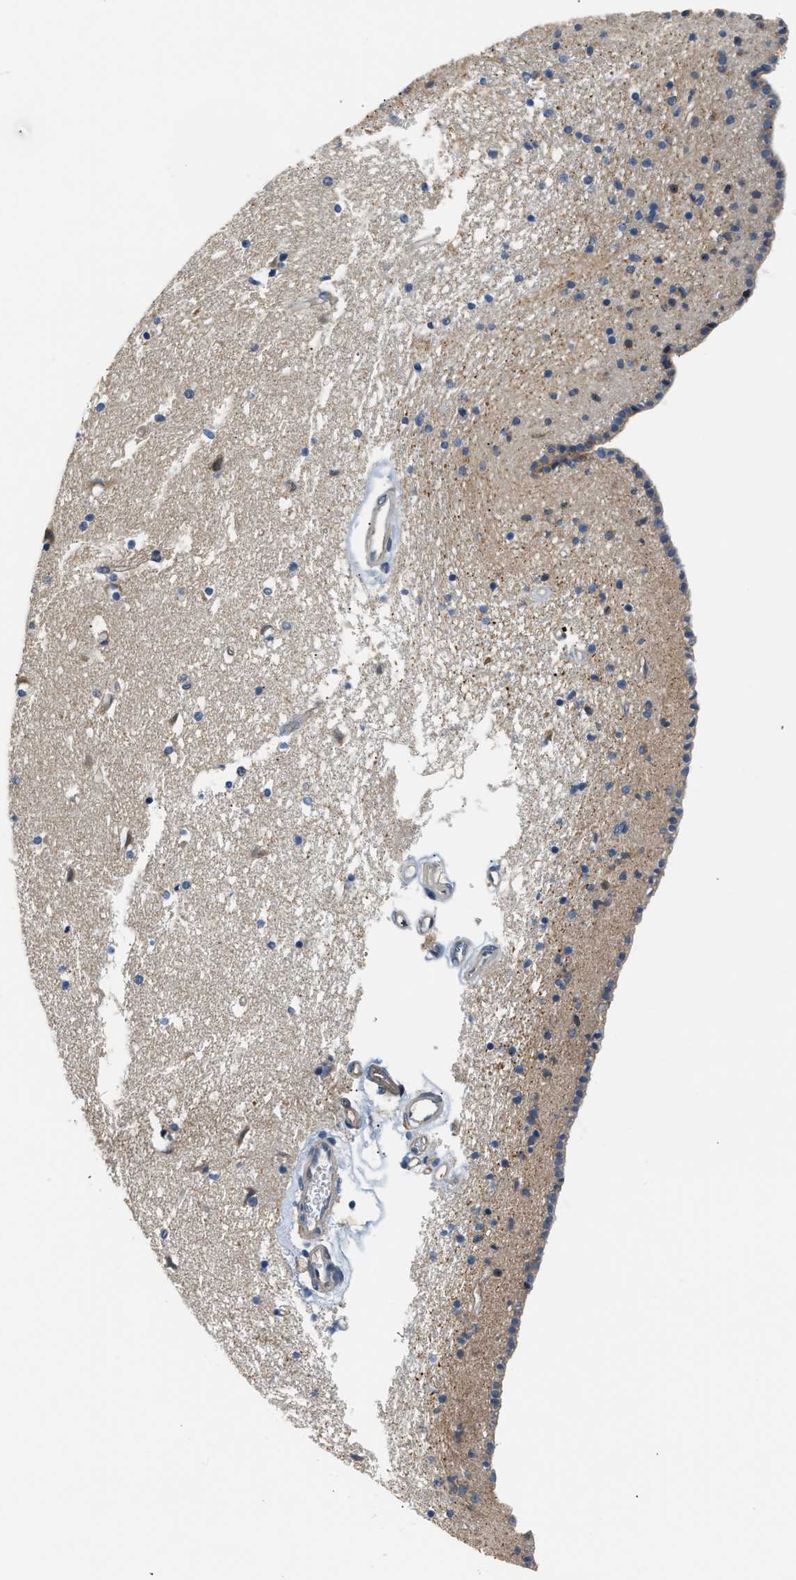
{"staining": {"intensity": "negative", "quantity": "none", "location": "none"}, "tissue": "caudate", "cell_type": "Glial cells", "image_type": "normal", "snomed": [{"axis": "morphology", "description": "Normal tissue, NOS"}, {"axis": "topography", "description": "Lateral ventricle wall"}], "caption": "This is an immunohistochemistry (IHC) histopathology image of benign caudate. There is no staining in glial cells.", "gene": "TNIP2", "patient": {"sex": "male", "age": 45}}